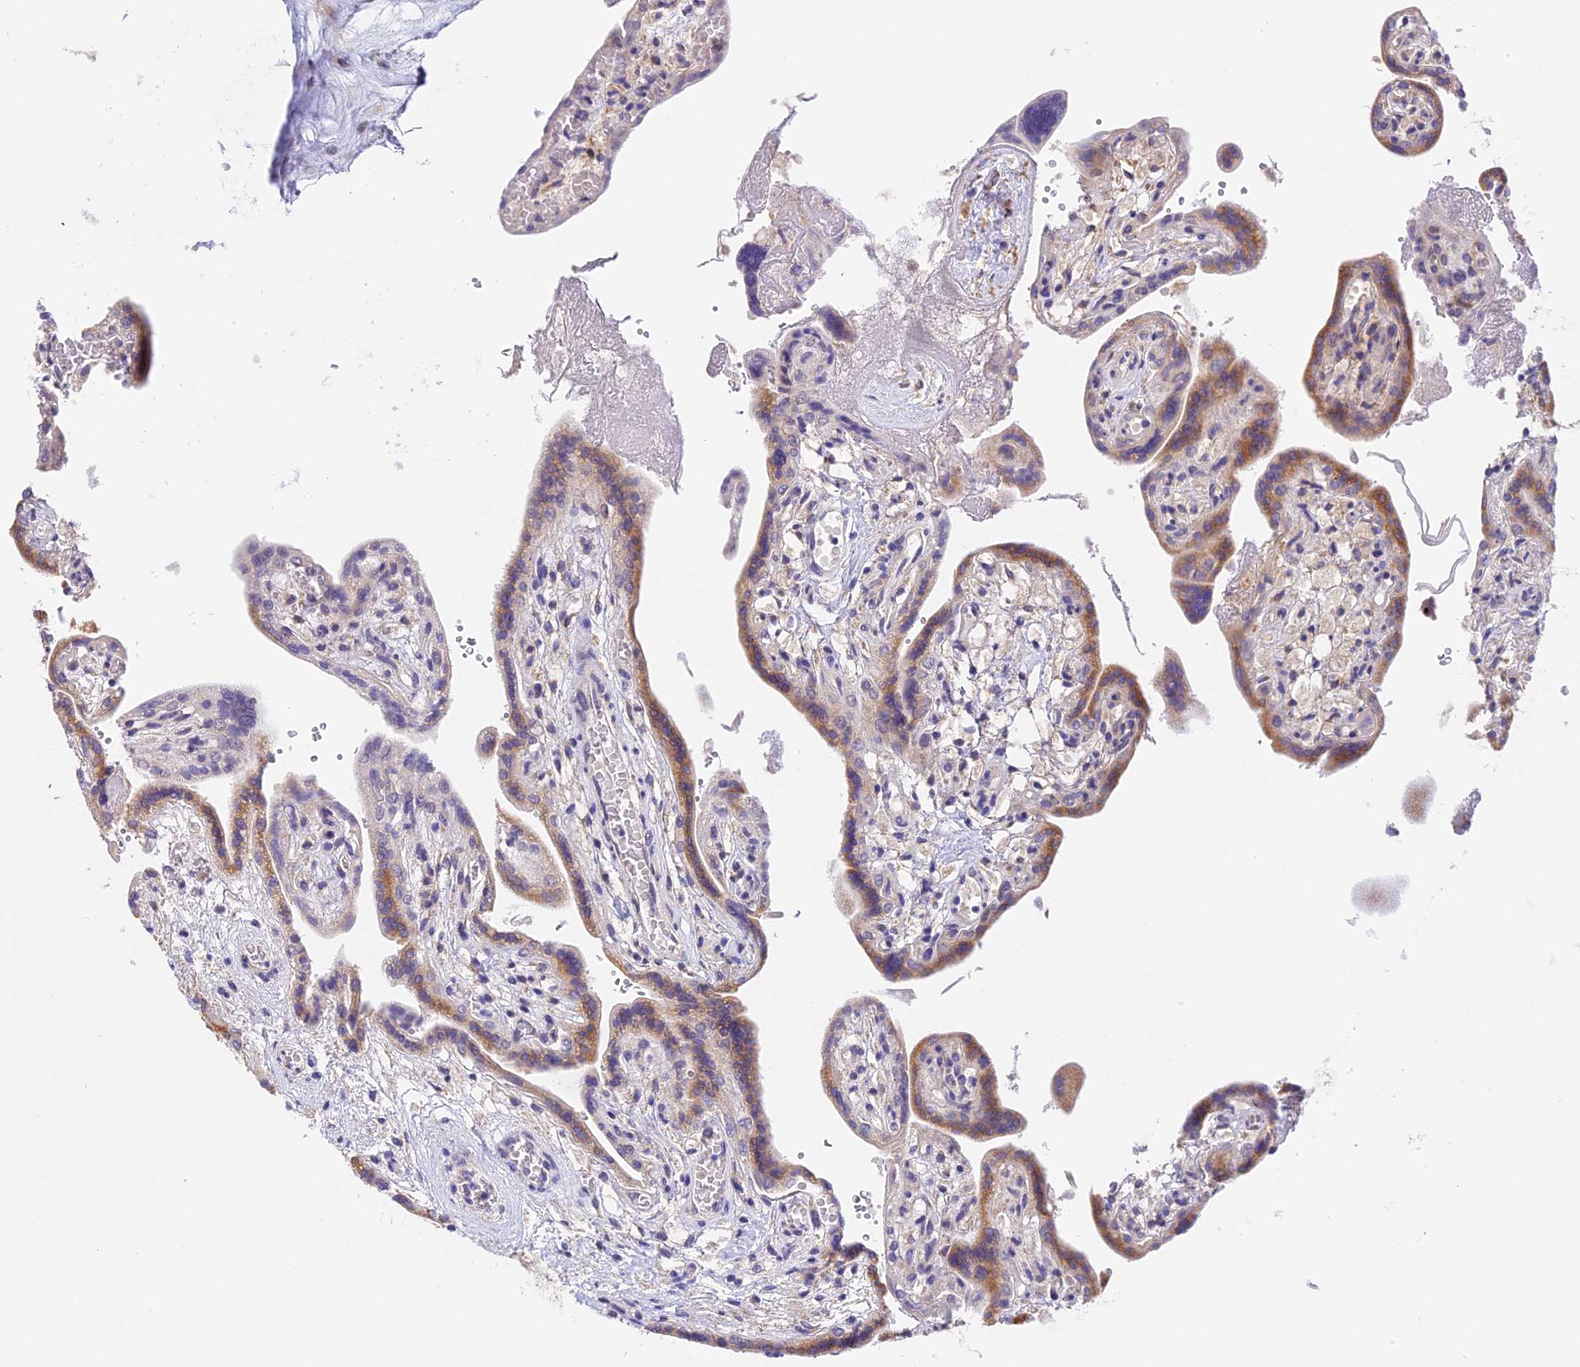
{"staining": {"intensity": "moderate", "quantity": "<25%", "location": "cytoplasmic/membranous"}, "tissue": "placenta", "cell_type": "Trophoblastic cells", "image_type": "normal", "snomed": [{"axis": "morphology", "description": "Normal tissue, NOS"}, {"axis": "topography", "description": "Placenta"}], "caption": "A photomicrograph of human placenta stained for a protein exhibits moderate cytoplasmic/membranous brown staining in trophoblastic cells. The staining was performed using DAB to visualize the protein expression in brown, while the nuclei were stained in blue with hematoxylin (Magnification: 20x).", "gene": "RAD51", "patient": {"sex": "female", "age": 37}}